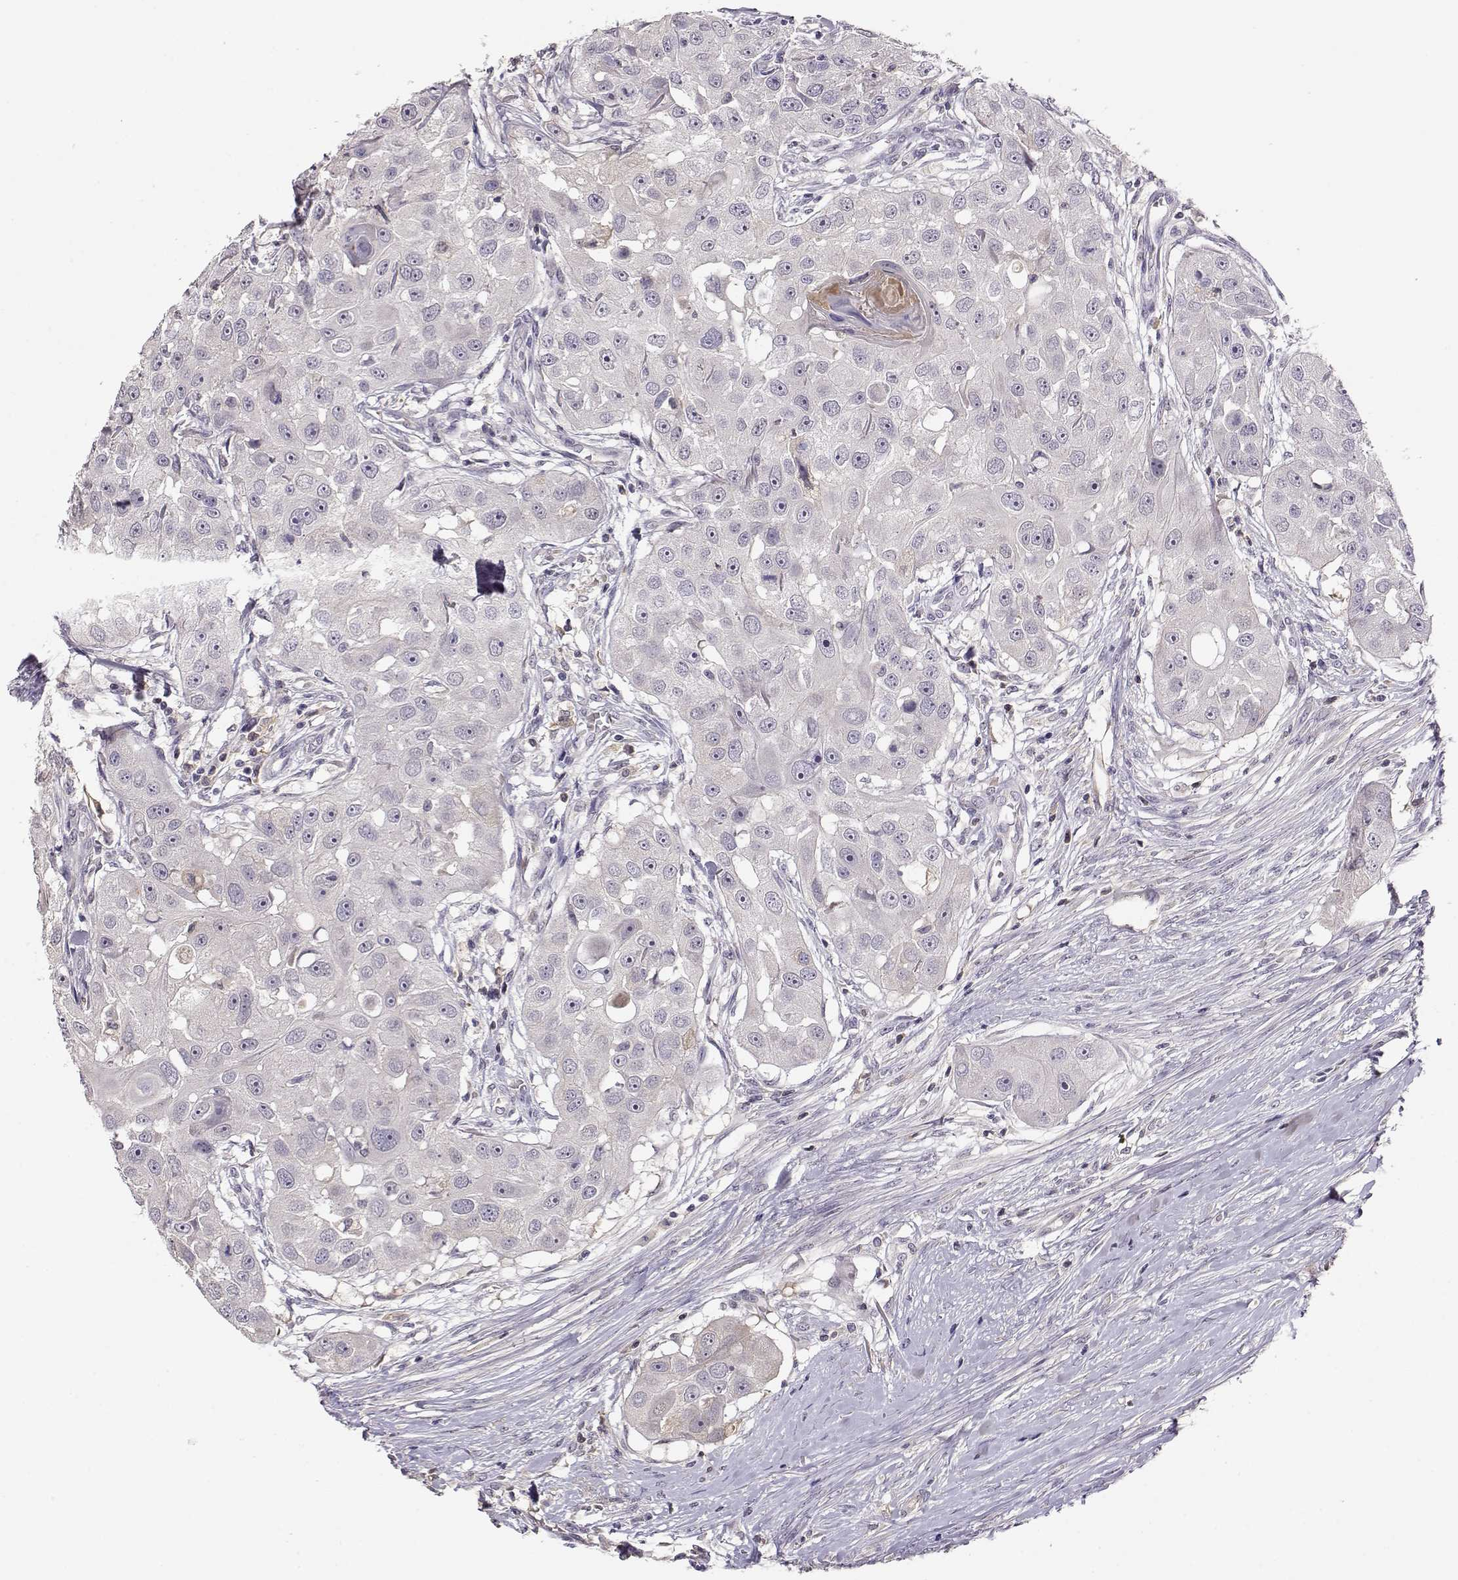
{"staining": {"intensity": "negative", "quantity": "none", "location": "none"}, "tissue": "head and neck cancer", "cell_type": "Tumor cells", "image_type": "cancer", "snomed": [{"axis": "morphology", "description": "Squamous cell carcinoma, NOS"}, {"axis": "topography", "description": "Head-Neck"}], "caption": "Immunohistochemical staining of human head and neck squamous cell carcinoma reveals no significant staining in tumor cells.", "gene": "TACR1", "patient": {"sex": "male", "age": 51}}